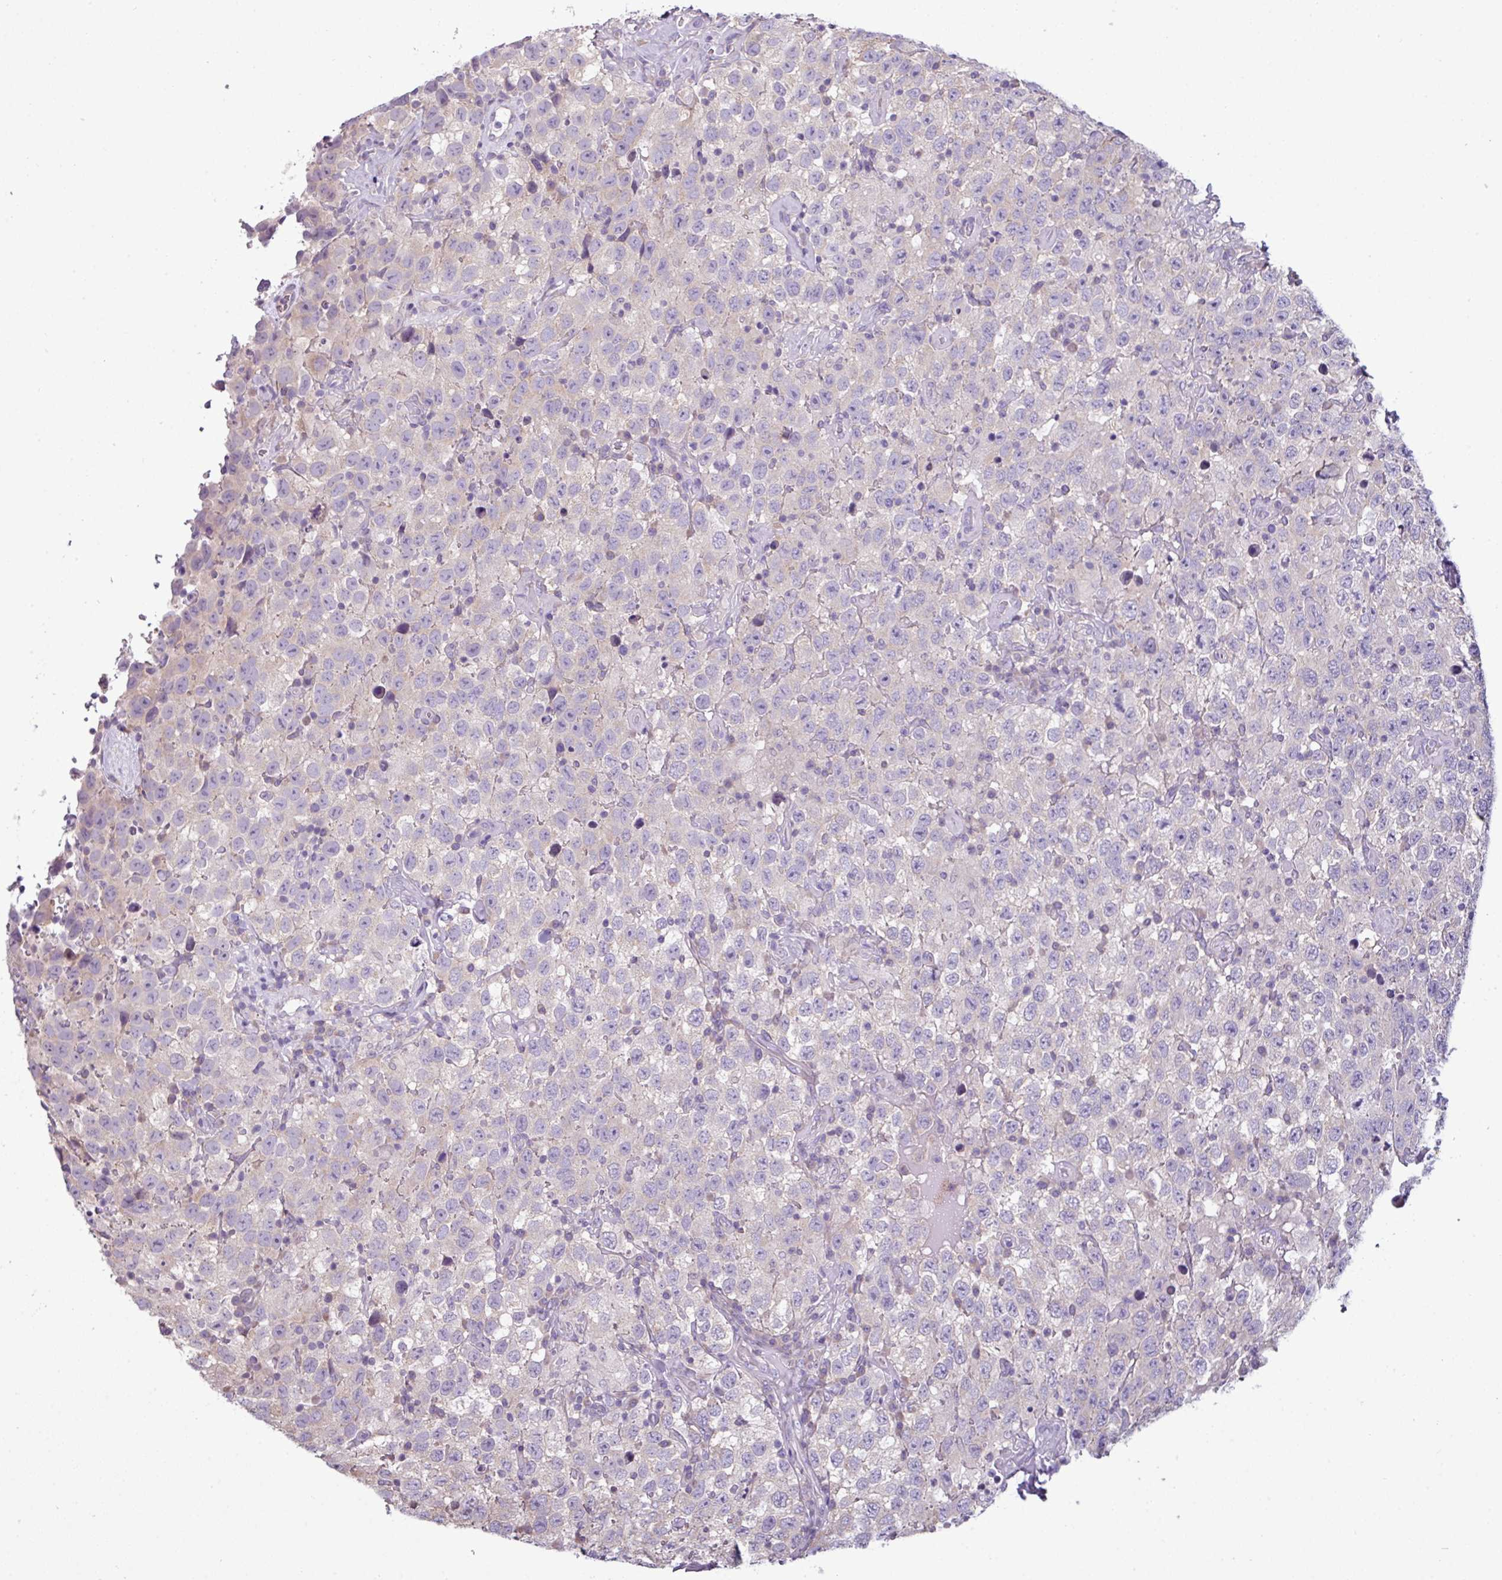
{"staining": {"intensity": "weak", "quantity": "<25%", "location": "cytoplasmic/membranous"}, "tissue": "testis cancer", "cell_type": "Tumor cells", "image_type": "cancer", "snomed": [{"axis": "morphology", "description": "Seminoma, NOS"}, {"axis": "topography", "description": "Testis"}], "caption": "Immunohistochemistry photomicrograph of neoplastic tissue: testis seminoma stained with DAB (3,3'-diaminobenzidine) demonstrates no significant protein positivity in tumor cells.", "gene": "AGAP5", "patient": {"sex": "male", "age": 41}}